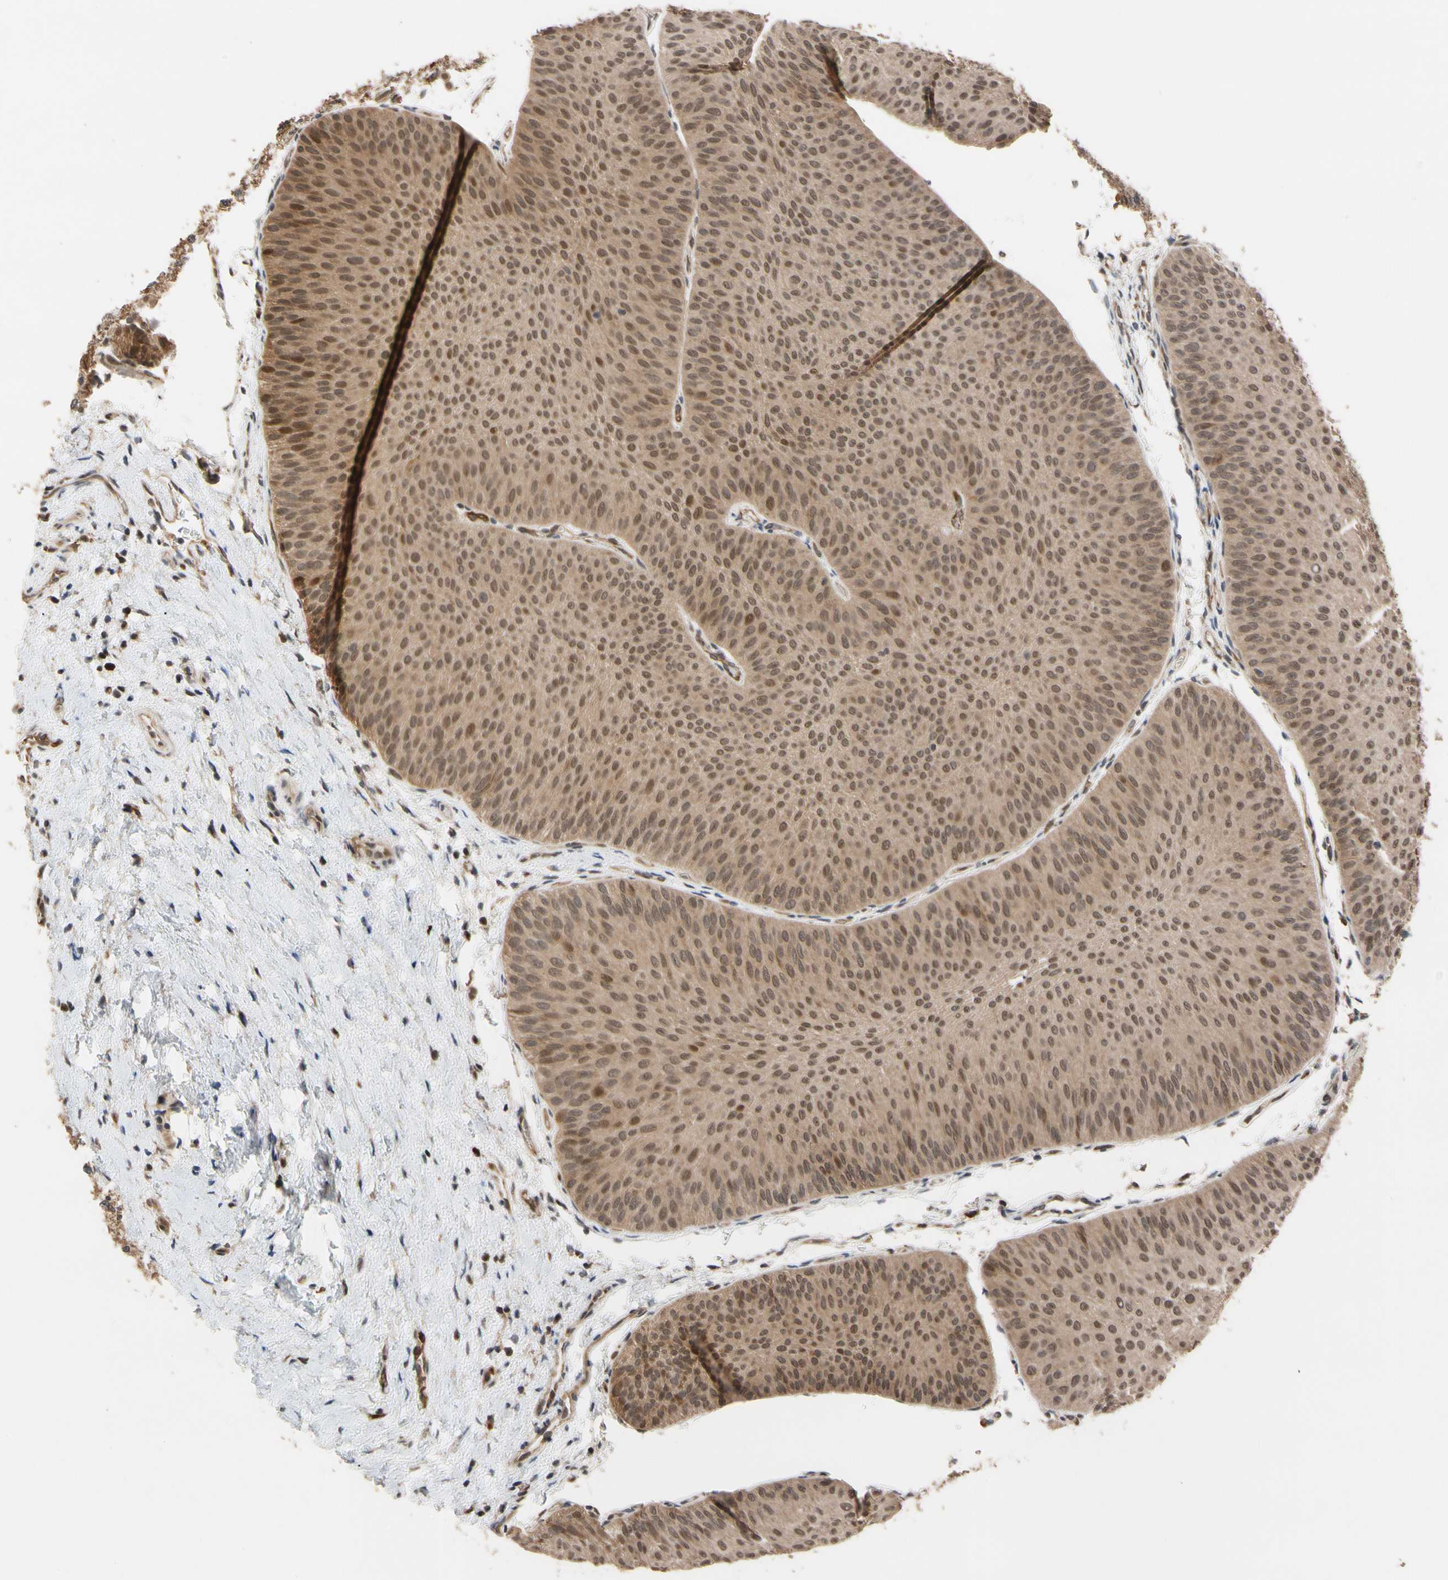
{"staining": {"intensity": "moderate", "quantity": ">75%", "location": "cytoplasmic/membranous,nuclear"}, "tissue": "urothelial cancer", "cell_type": "Tumor cells", "image_type": "cancer", "snomed": [{"axis": "morphology", "description": "Urothelial carcinoma, Low grade"}, {"axis": "topography", "description": "Urinary bladder"}], "caption": "Urothelial carcinoma (low-grade) stained with DAB IHC demonstrates medium levels of moderate cytoplasmic/membranous and nuclear positivity in about >75% of tumor cells.", "gene": "CYTIP", "patient": {"sex": "female", "age": 60}}